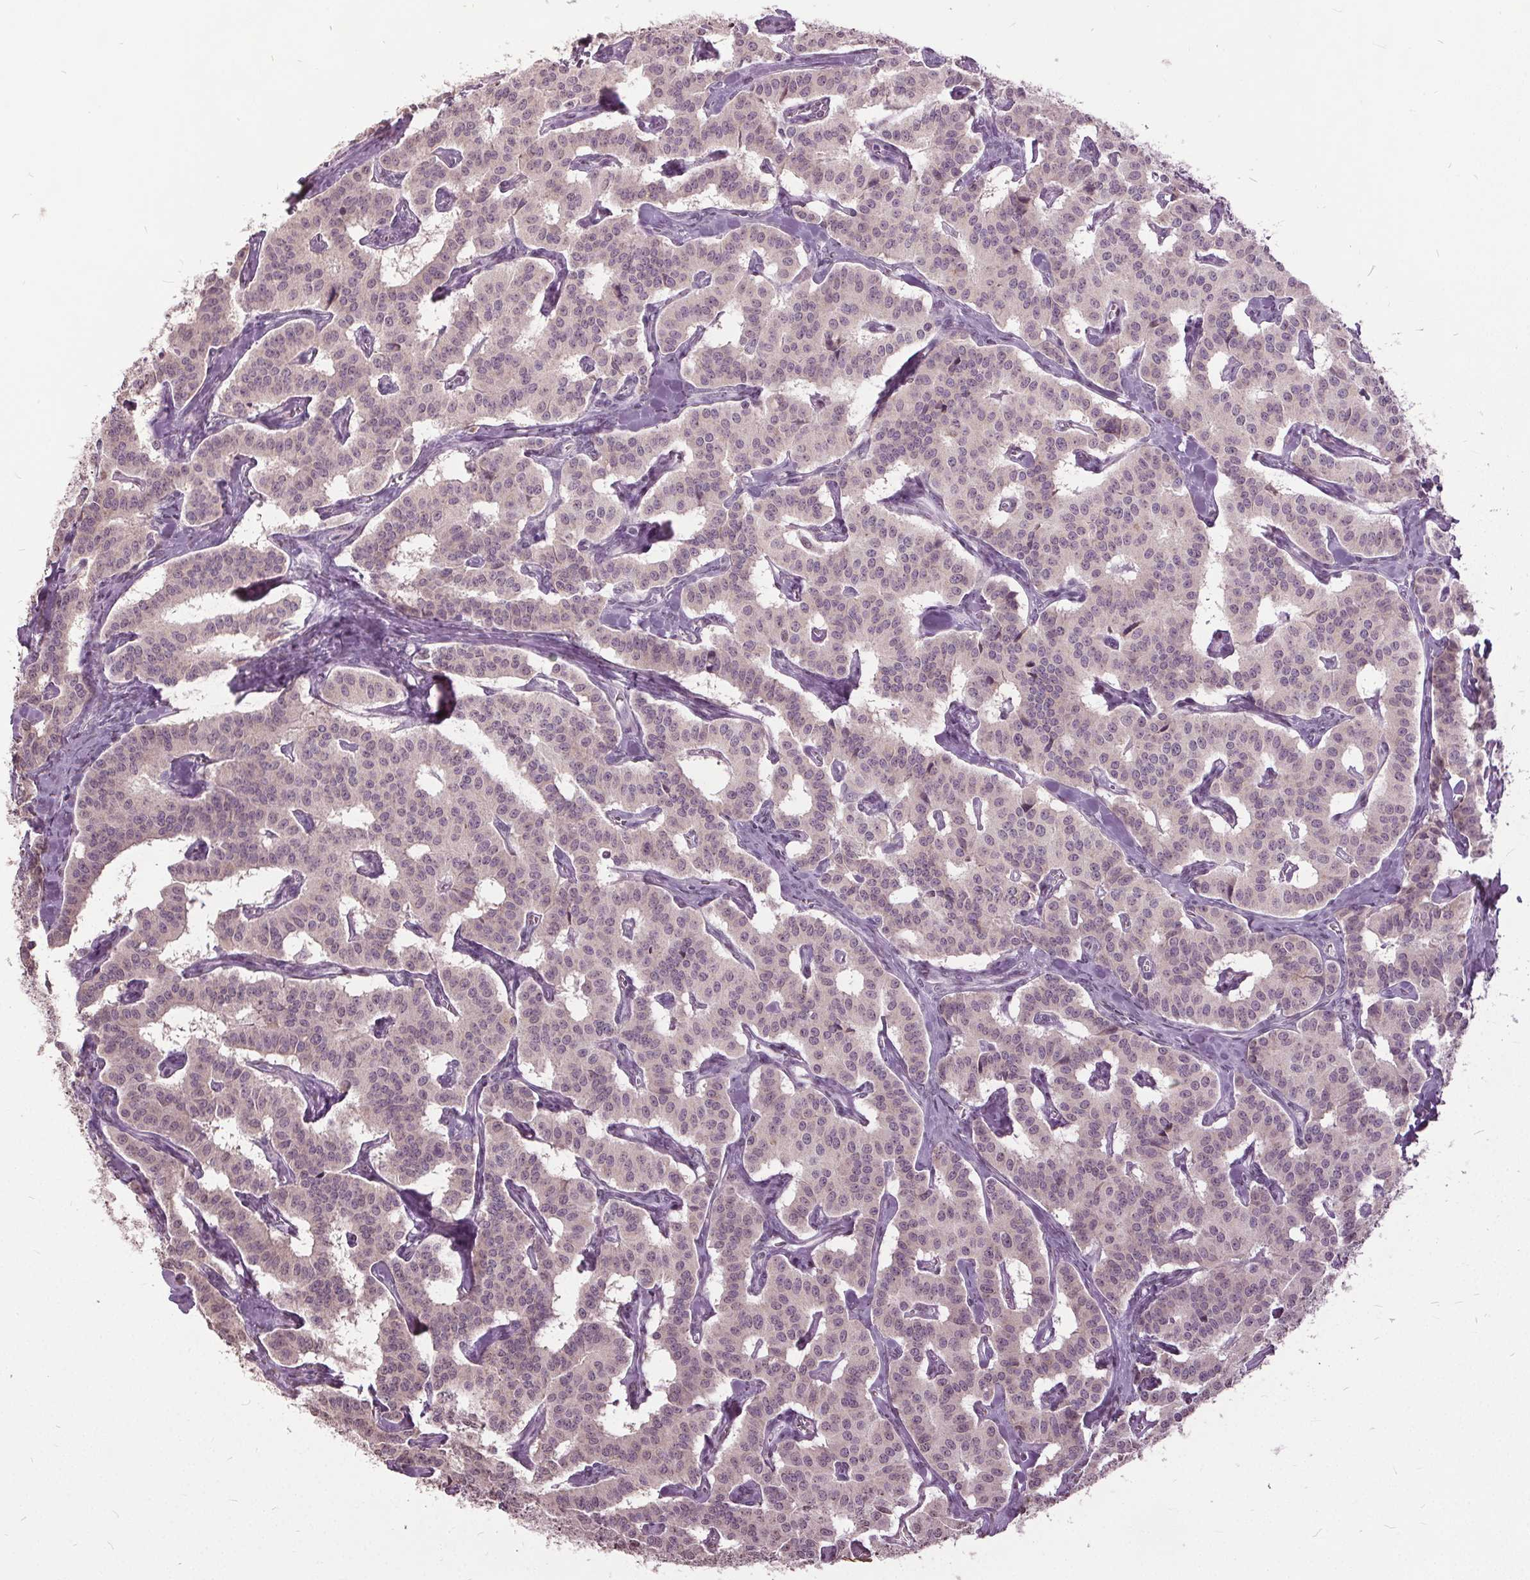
{"staining": {"intensity": "negative", "quantity": "none", "location": "none"}, "tissue": "carcinoid", "cell_type": "Tumor cells", "image_type": "cancer", "snomed": [{"axis": "morphology", "description": "Carcinoid, malignant, NOS"}, {"axis": "topography", "description": "Lung"}], "caption": "Immunohistochemistry (IHC) of malignant carcinoid exhibits no expression in tumor cells.", "gene": "CXCL16", "patient": {"sex": "female", "age": 46}}